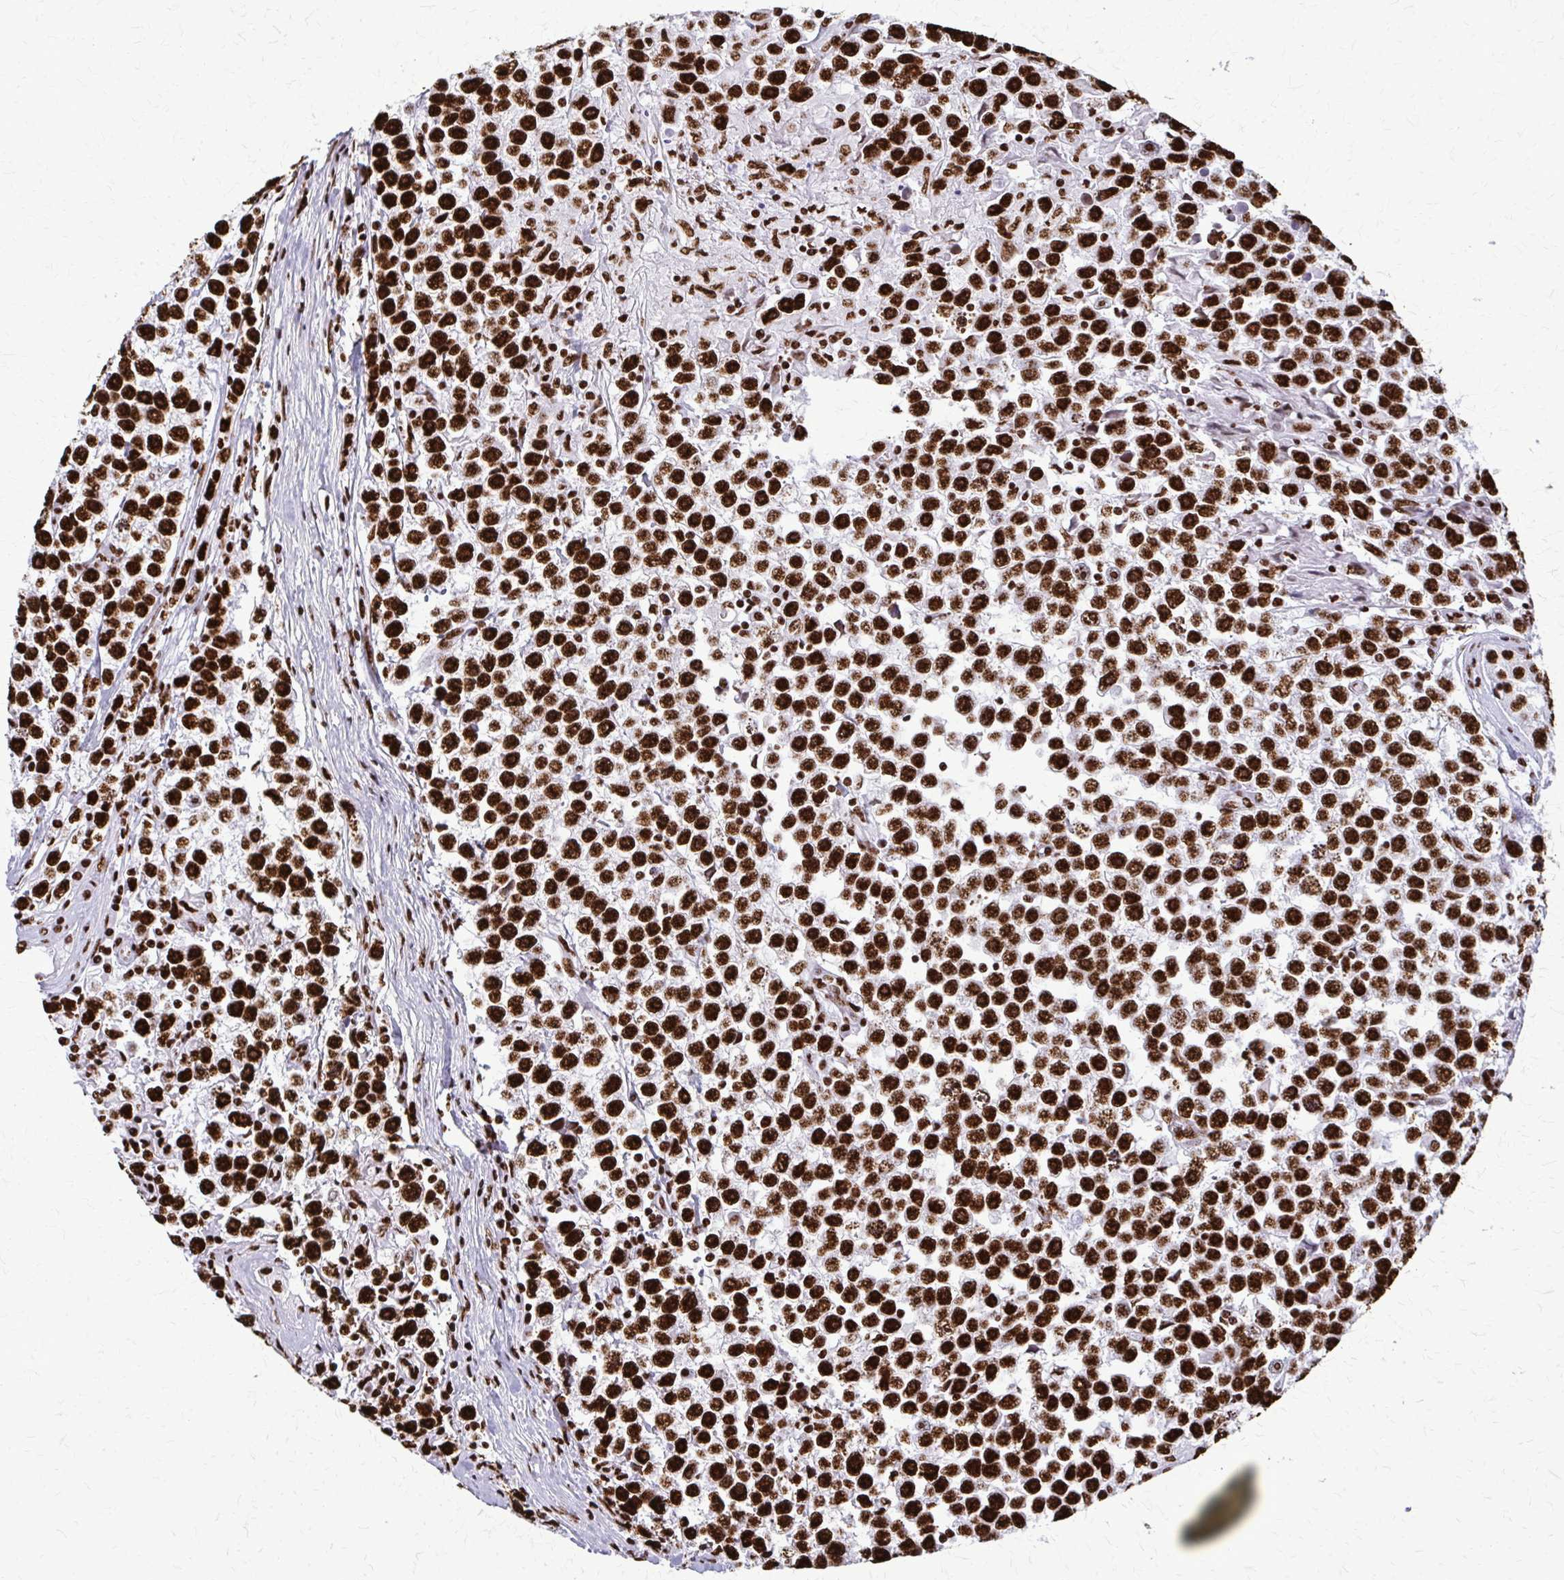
{"staining": {"intensity": "strong", "quantity": ">75%", "location": "nuclear"}, "tissue": "testis cancer", "cell_type": "Tumor cells", "image_type": "cancer", "snomed": [{"axis": "morphology", "description": "Seminoma, NOS"}, {"axis": "topography", "description": "Testis"}], "caption": "Tumor cells reveal high levels of strong nuclear staining in about >75% of cells in testis cancer (seminoma).", "gene": "SFPQ", "patient": {"sex": "male", "age": 31}}